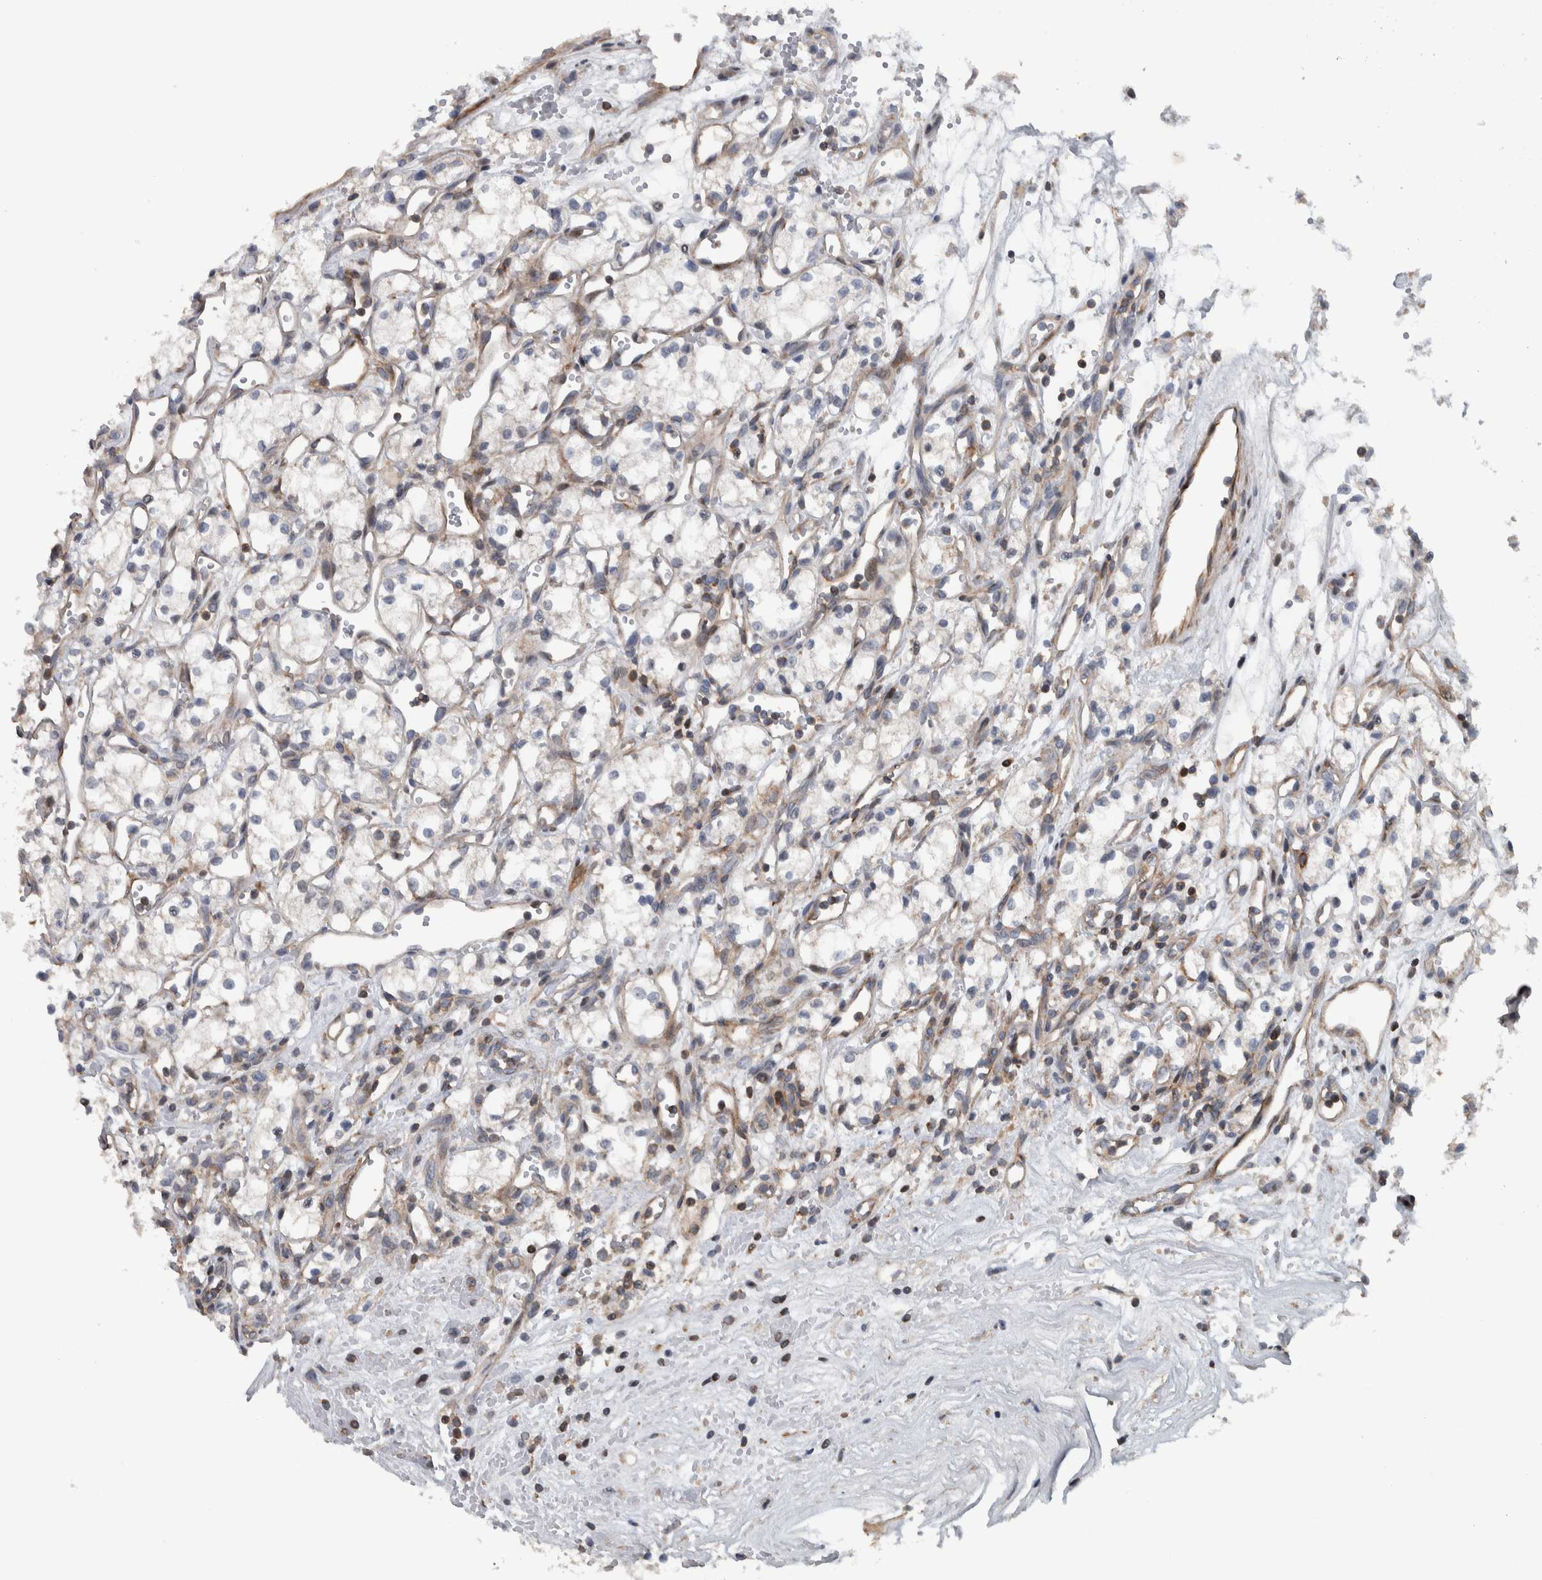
{"staining": {"intensity": "weak", "quantity": "<25%", "location": "cytoplasmic/membranous"}, "tissue": "renal cancer", "cell_type": "Tumor cells", "image_type": "cancer", "snomed": [{"axis": "morphology", "description": "Adenocarcinoma, NOS"}, {"axis": "topography", "description": "Kidney"}], "caption": "Tumor cells are negative for protein expression in human renal adenocarcinoma. (Brightfield microscopy of DAB IHC at high magnification).", "gene": "BAIAP2L1", "patient": {"sex": "male", "age": 59}}